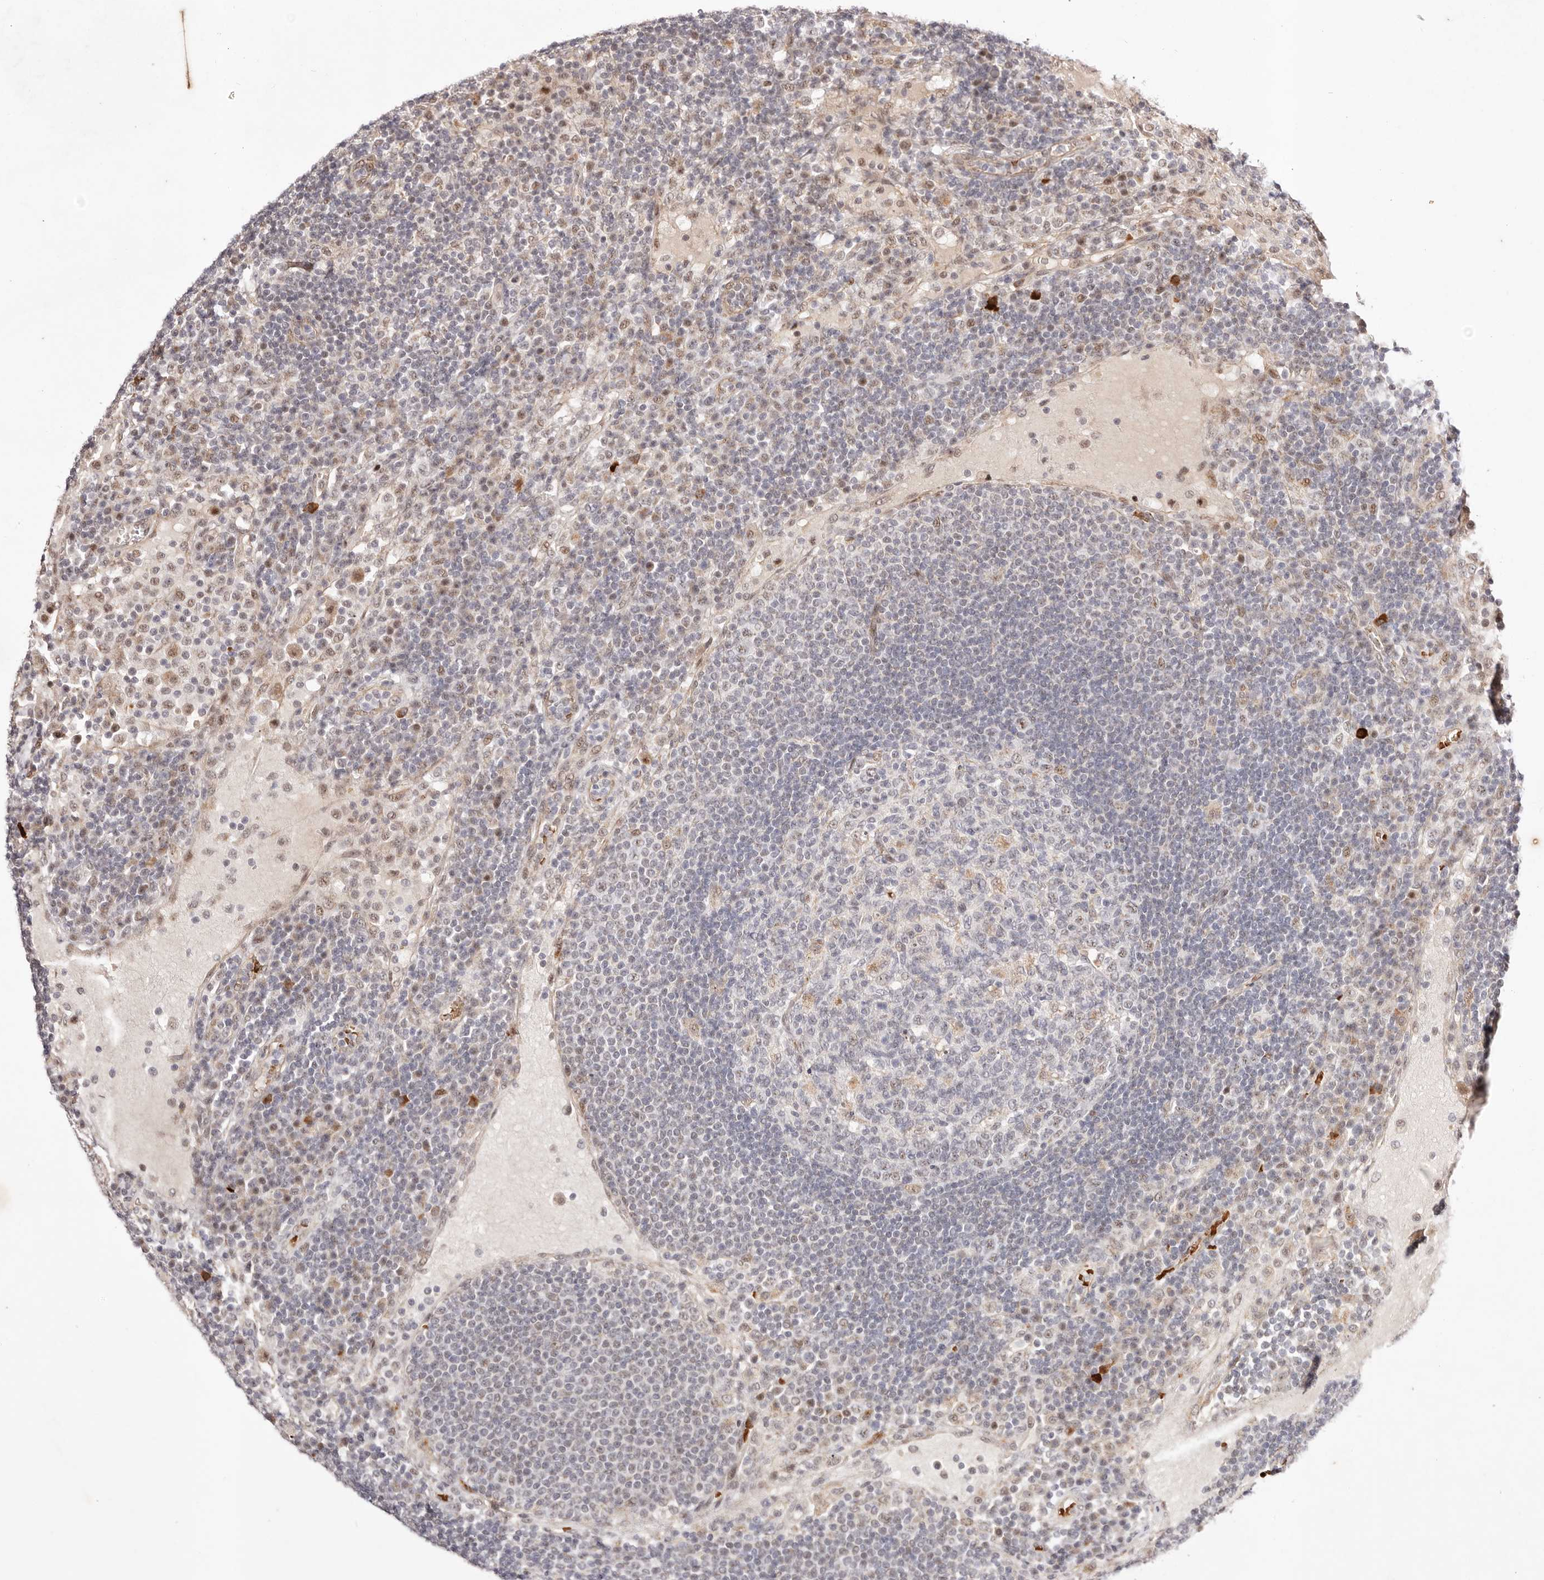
{"staining": {"intensity": "weak", "quantity": "<25%", "location": "nuclear"}, "tissue": "lymph node", "cell_type": "Germinal center cells", "image_type": "normal", "snomed": [{"axis": "morphology", "description": "Normal tissue, NOS"}, {"axis": "topography", "description": "Lymph node"}], "caption": "The image demonstrates no significant positivity in germinal center cells of lymph node.", "gene": "WRN", "patient": {"sex": "female", "age": 53}}